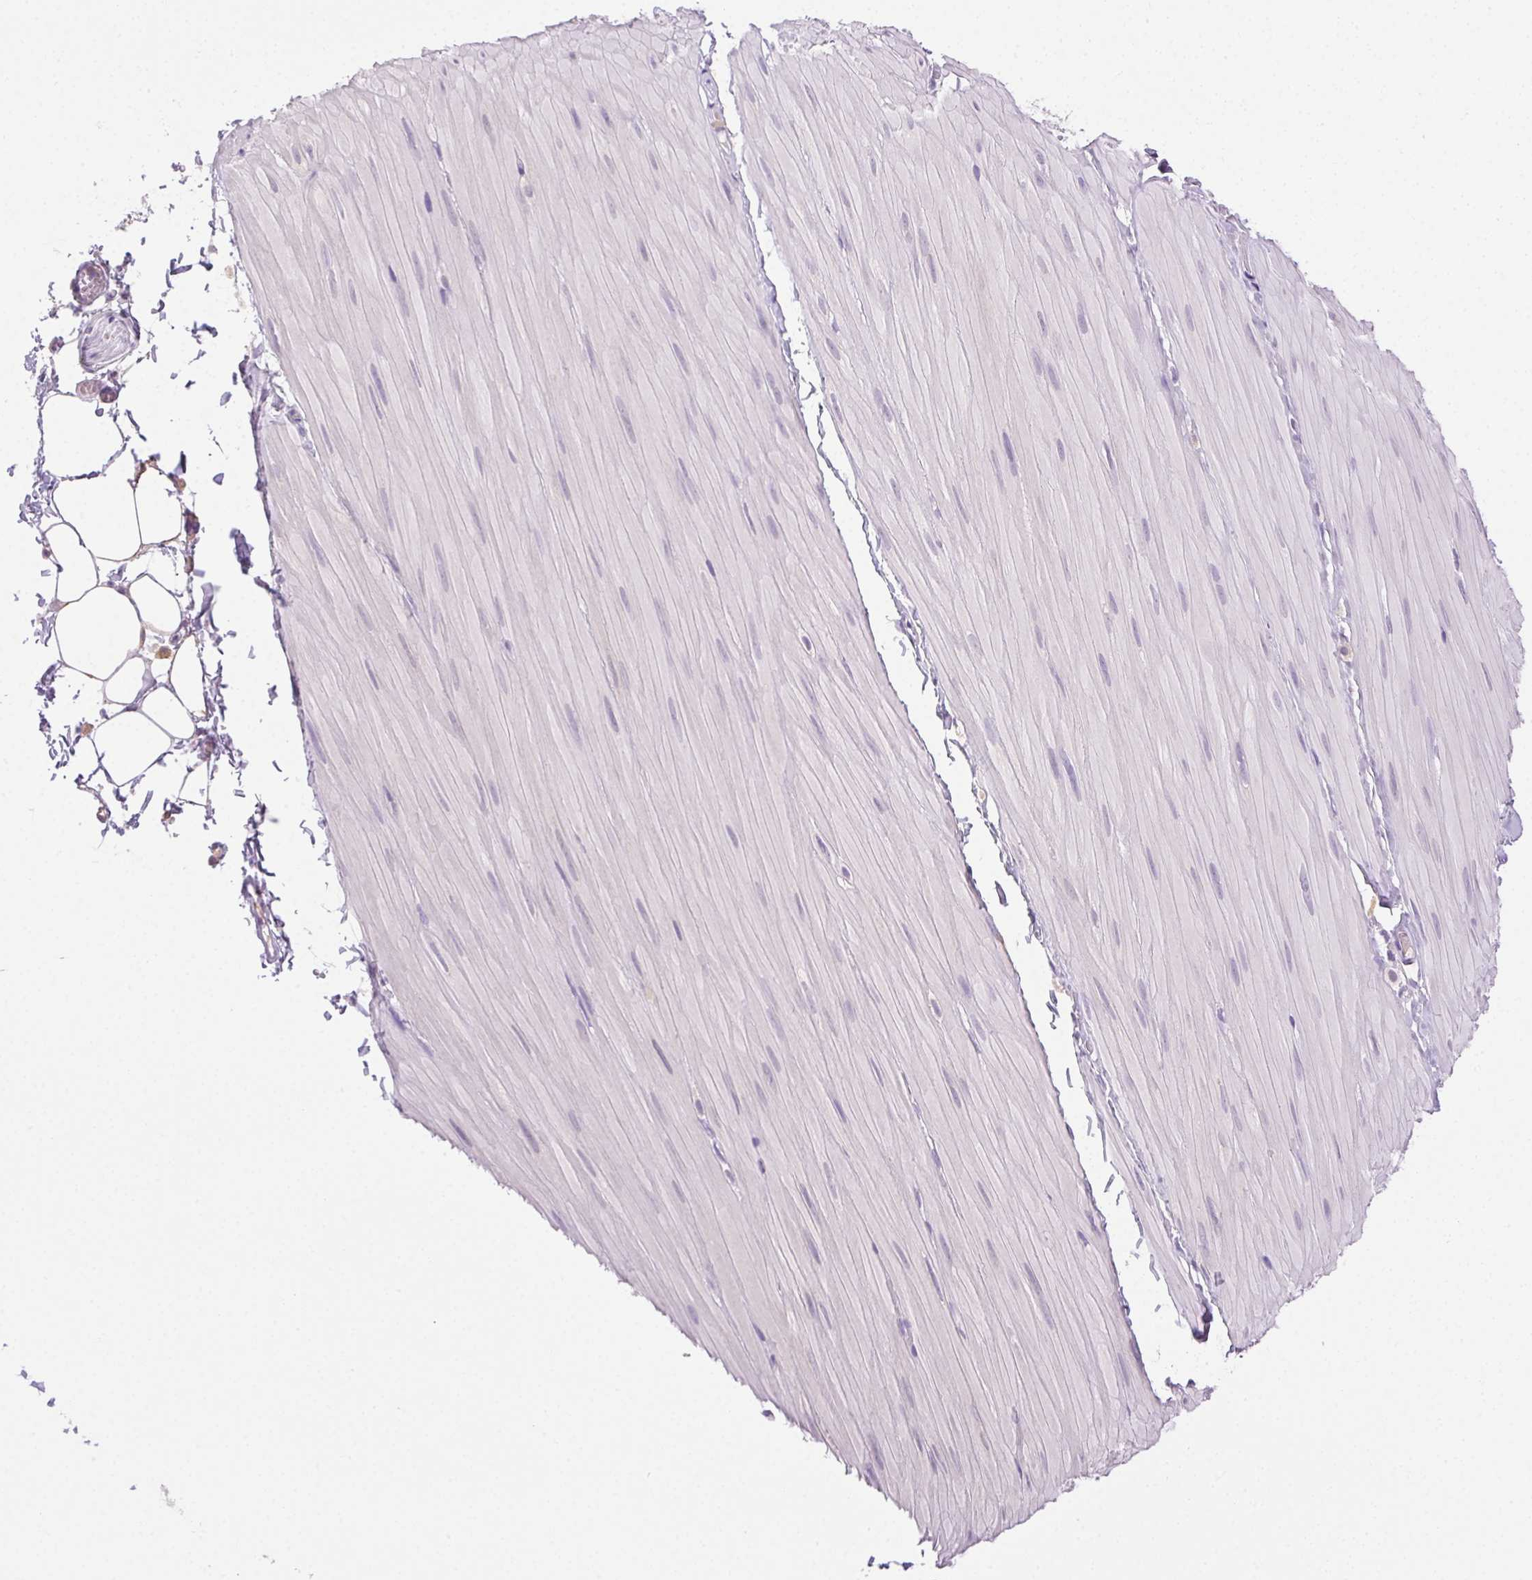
{"staining": {"intensity": "negative", "quantity": "none", "location": "none"}, "tissue": "adipose tissue", "cell_type": "Adipocytes", "image_type": "normal", "snomed": [{"axis": "morphology", "description": "Normal tissue, NOS"}, {"axis": "topography", "description": "Smooth muscle"}, {"axis": "topography", "description": "Peripheral nerve tissue"}], "caption": "IHC histopathology image of benign adipose tissue: human adipose tissue stained with DAB (3,3'-diaminobenzidine) demonstrates no significant protein expression in adipocytes.", "gene": "CLDN10", "patient": {"sex": "male", "age": 58}}